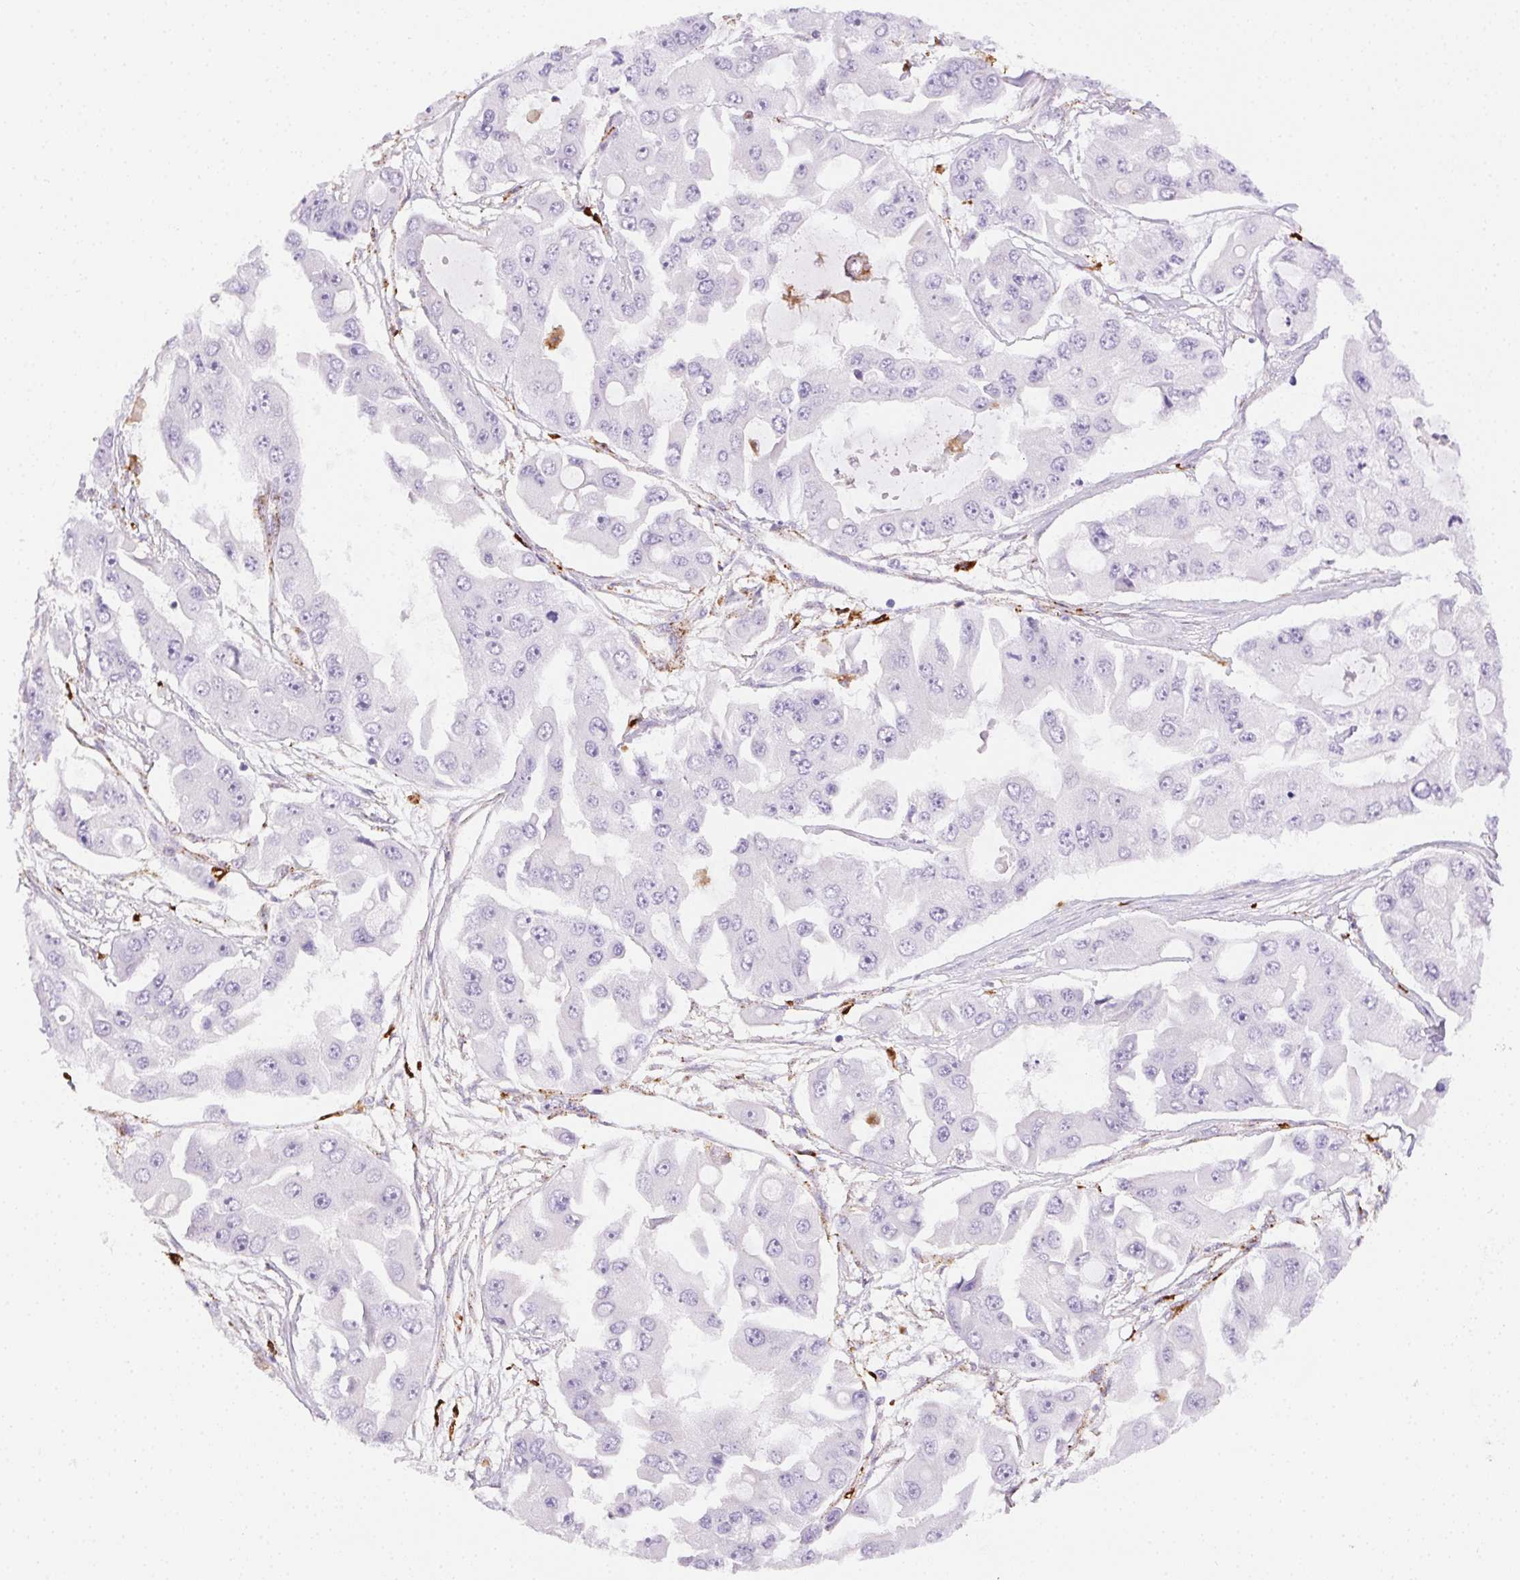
{"staining": {"intensity": "negative", "quantity": "none", "location": "none"}, "tissue": "ovarian cancer", "cell_type": "Tumor cells", "image_type": "cancer", "snomed": [{"axis": "morphology", "description": "Cystadenocarcinoma, serous, NOS"}, {"axis": "topography", "description": "Ovary"}], "caption": "Immunohistochemistry (IHC) photomicrograph of ovarian cancer stained for a protein (brown), which reveals no staining in tumor cells.", "gene": "SCPEP1", "patient": {"sex": "female", "age": 56}}